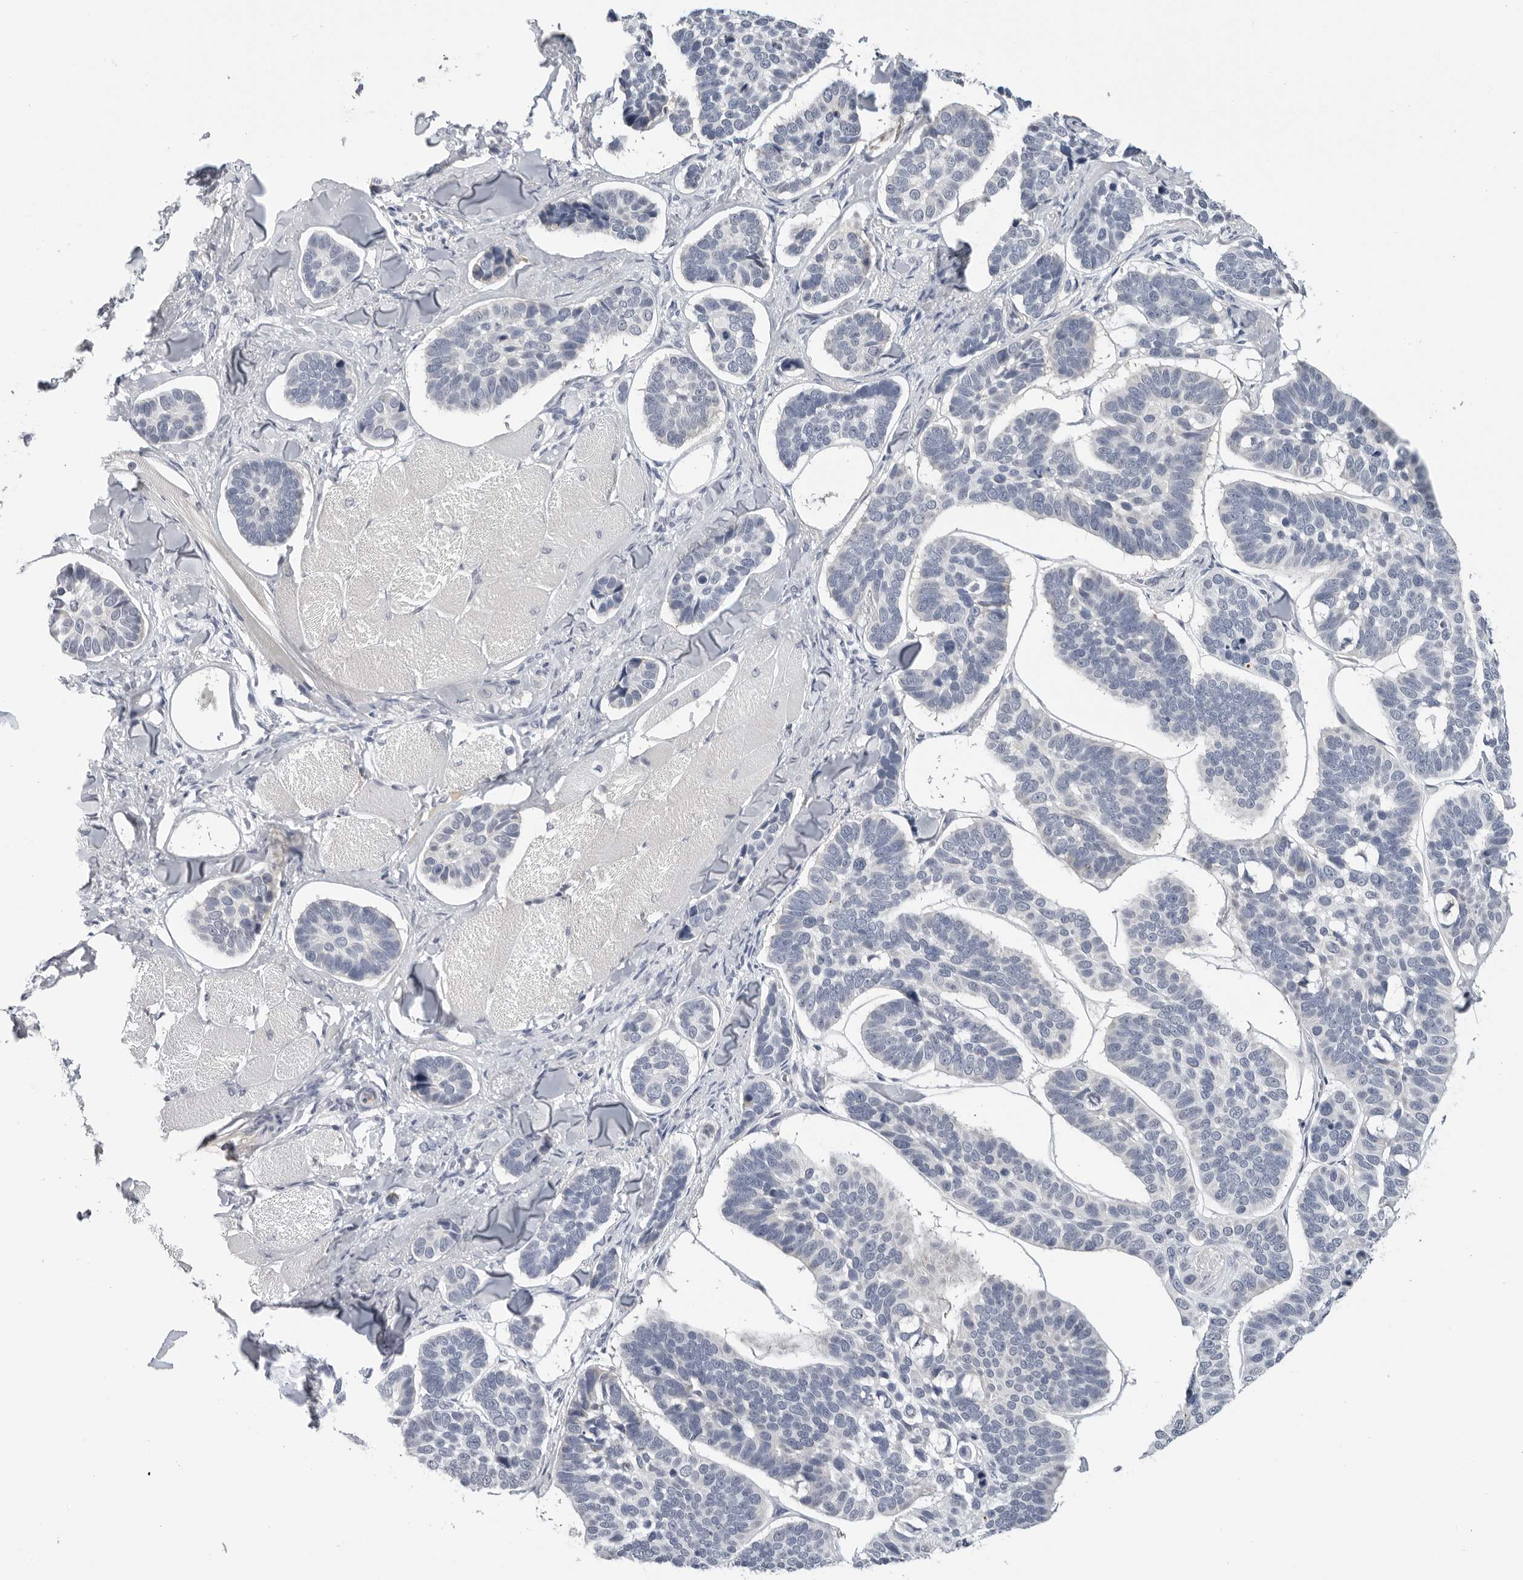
{"staining": {"intensity": "negative", "quantity": "none", "location": "none"}, "tissue": "skin cancer", "cell_type": "Tumor cells", "image_type": "cancer", "snomed": [{"axis": "morphology", "description": "Basal cell carcinoma"}, {"axis": "topography", "description": "Skin"}], "caption": "Human skin basal cell carcinoma stained for a protein using immunohistochemistry (IHC) shows no expression in tumor cells.", "gene": "ZNF502", "patient": {"sex": "male", "age": 62}}